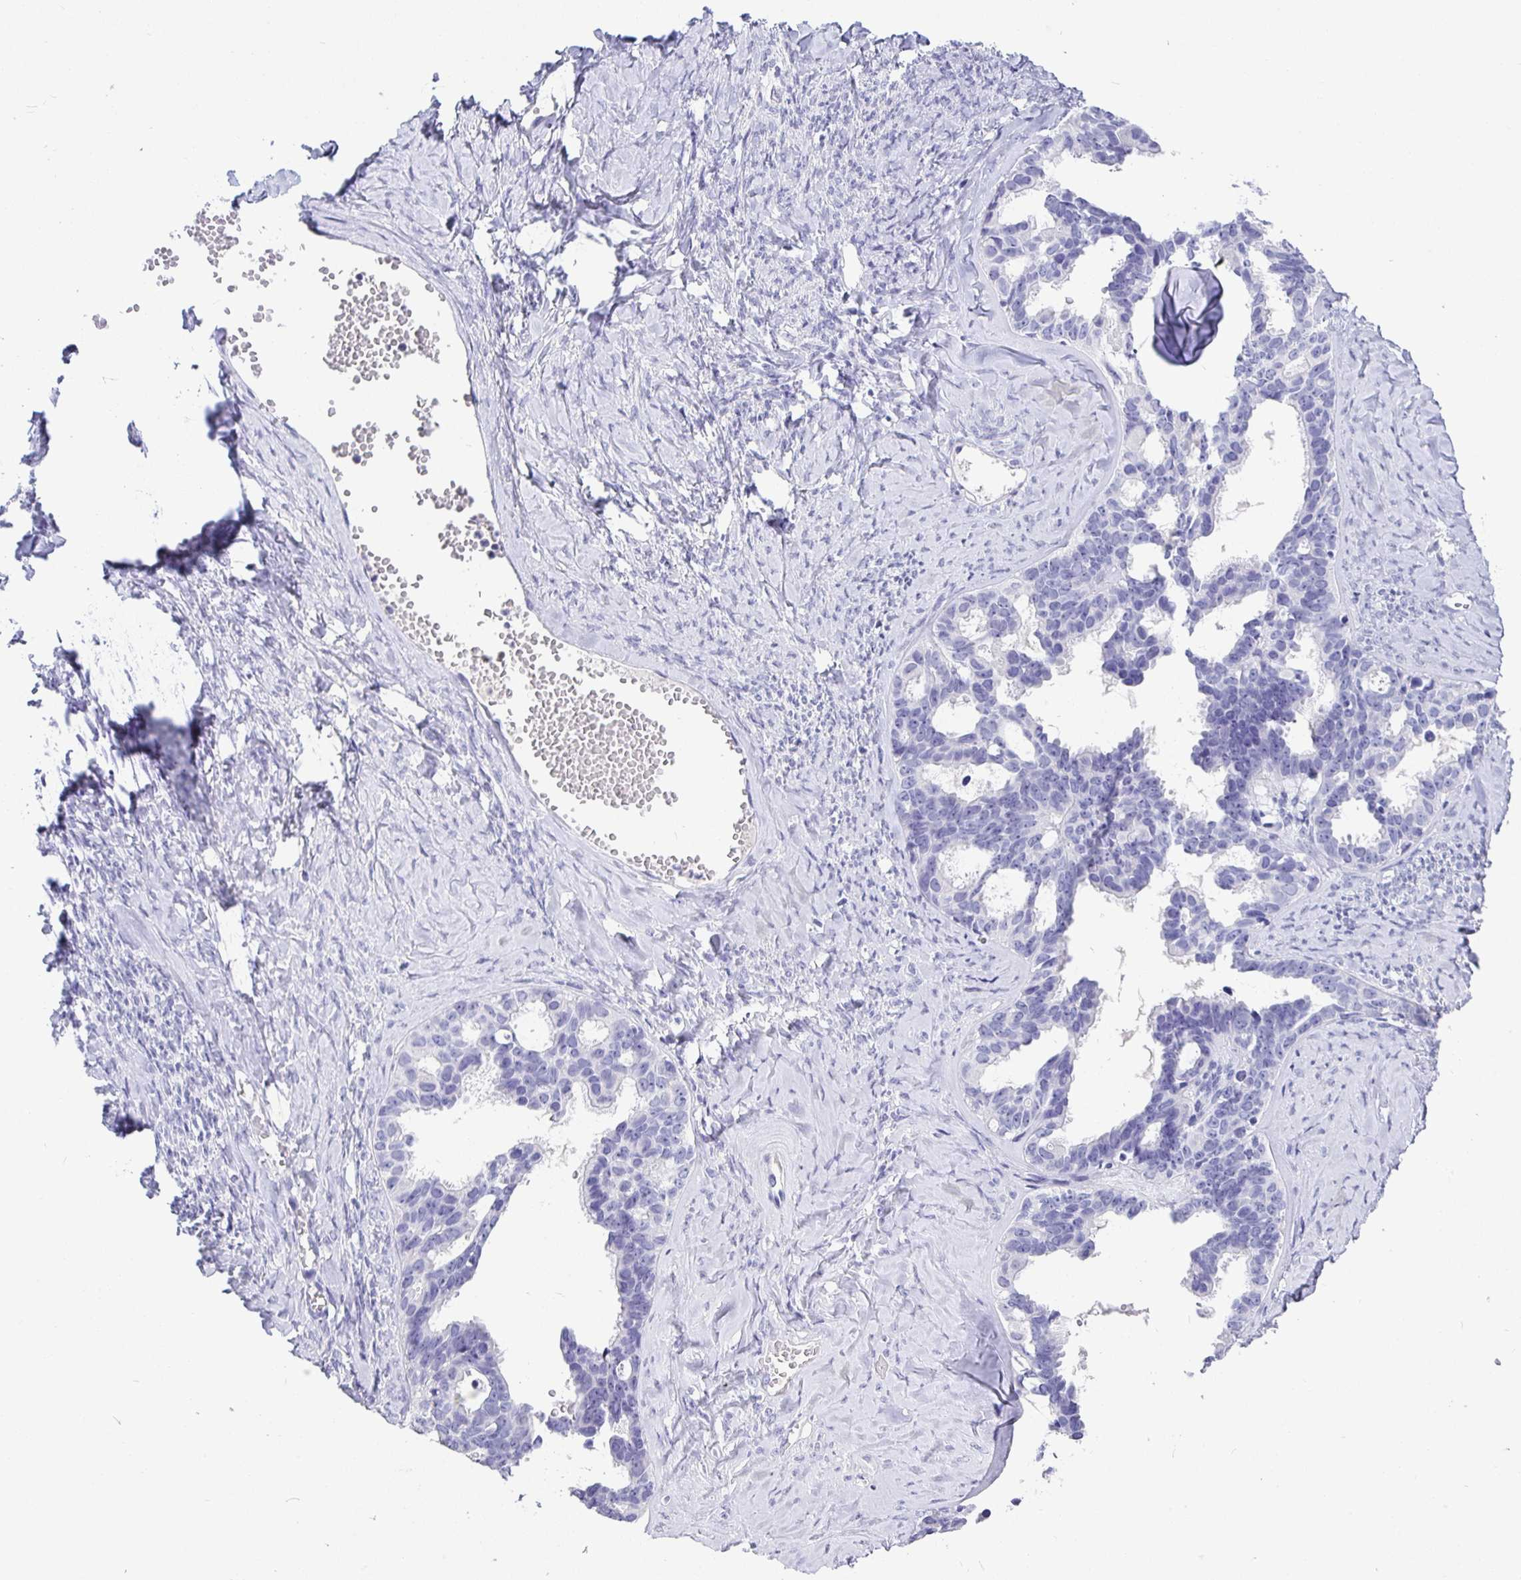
{"staining": {"intensity": "negative", "quantity": "none", "location": "none"}, "tissue": "ovarian cancer", "cell_type": "Tumor cells", "image_type": "cancer", "snomed": [{"axis": "morphology", "description": "Cystadenocarcinoma, serous, NOS"}, {"axis": "topography", "description": "Ovary"}], "caption": "High power microscopy micrograph of an IHC image of ovarian serous cystadenocarcinoma, revealing no significant positivity in tumor cells. Brightfield microscopy of immunohistochemistry (IHC) stained with DAB (brown) and hematoxylin (blue), captured at high magnification.", "gene": "TMEM241", "patient": {"sex": "female", "age": 69}}